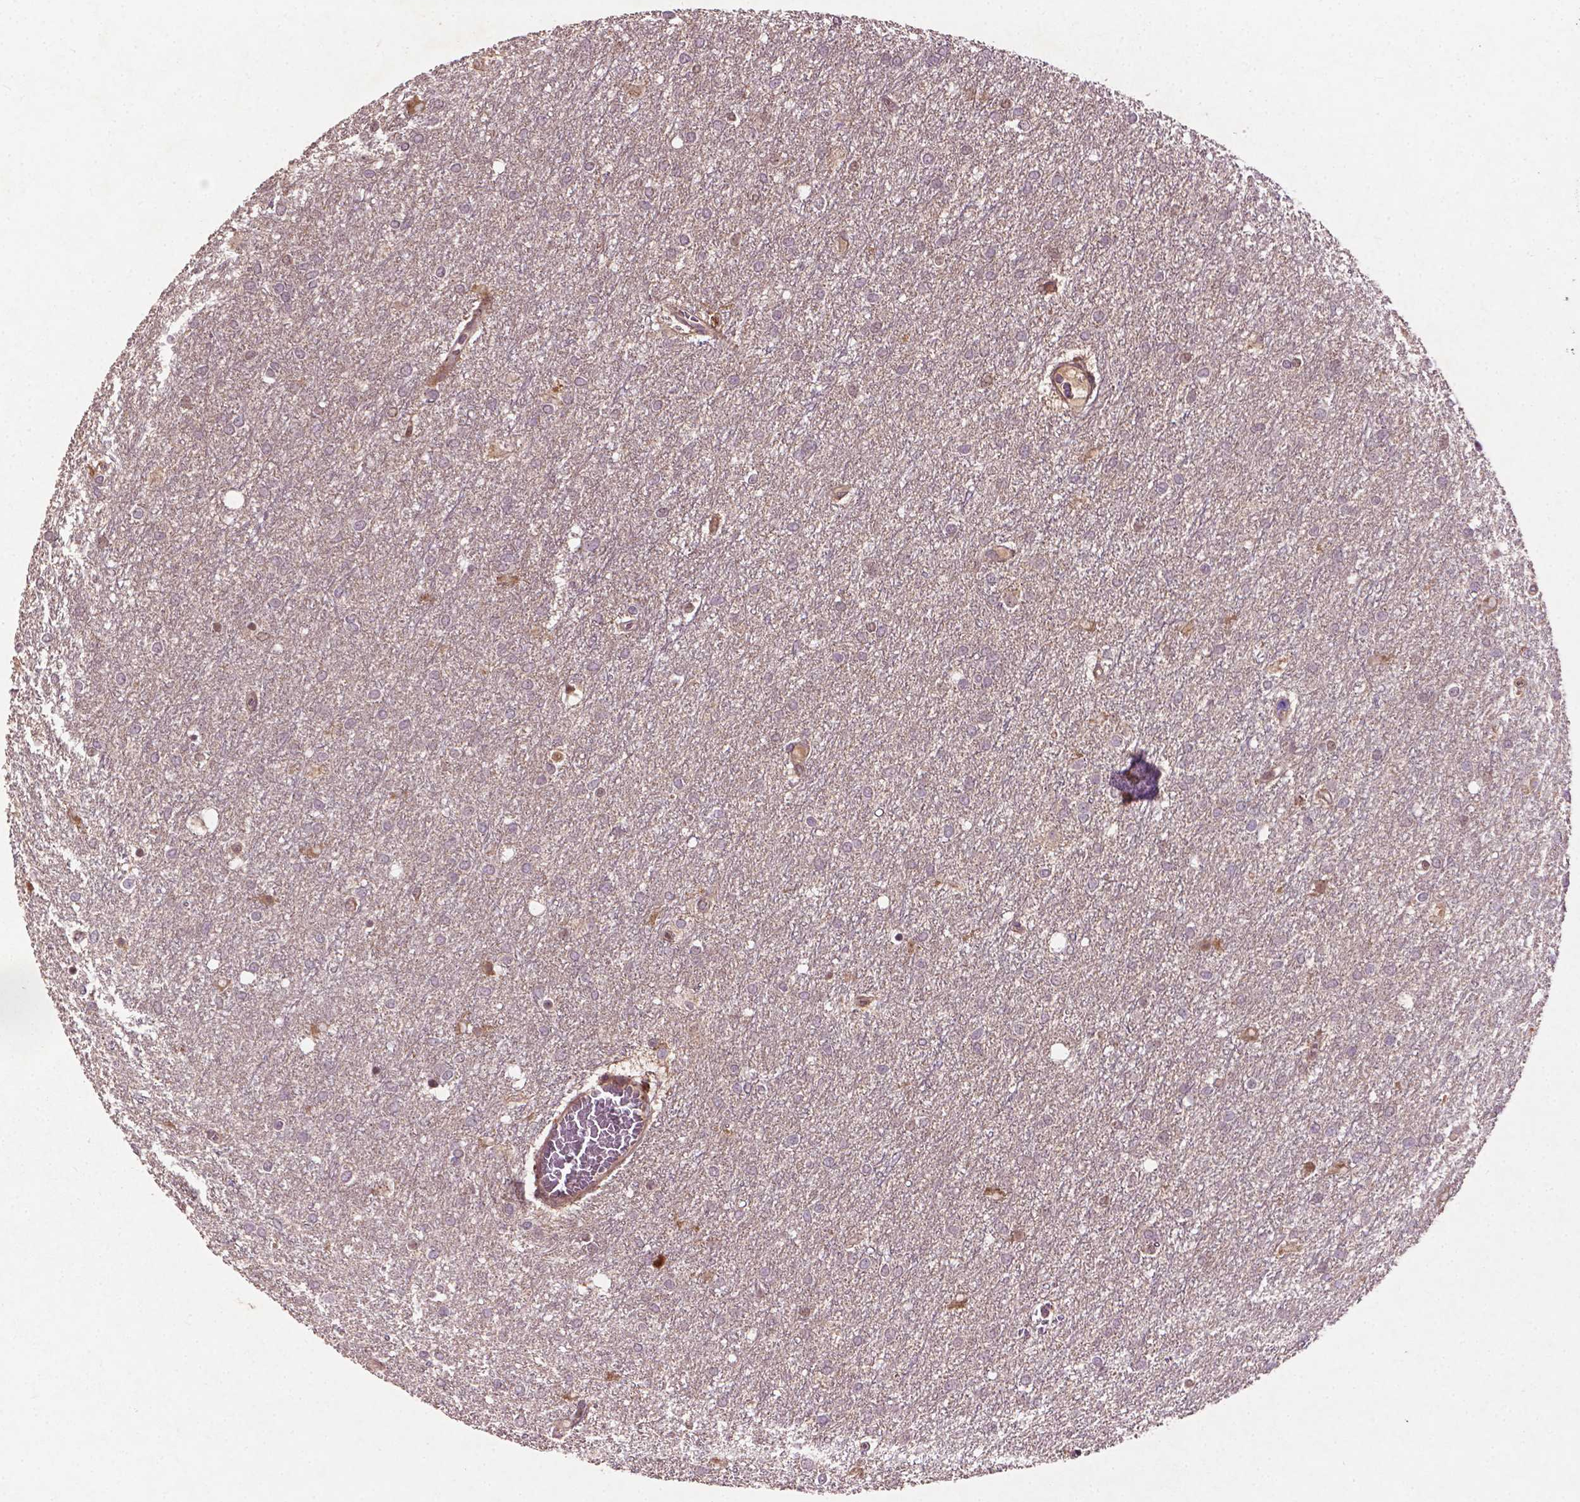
{"staining": {"intensity": "negative", "quantity": "none", "location": "none"}, "tissue": "glioma", "cell_type": "Tumor cells", "image_type": "cancer", "snomed": [{"axis": "morphology", "description": "Glioma, malignant, High grade"}, {"axis": "topography", "description": "Brain"}], "caption": "DAB (3,3'-diaminobenzidine) immunohistochemical staining of high-grade glioma (malignant) displays no significant expression in tumor cells.", "gene": "B3GALNT2", "patient": {"sex": "female", "age": 61}}